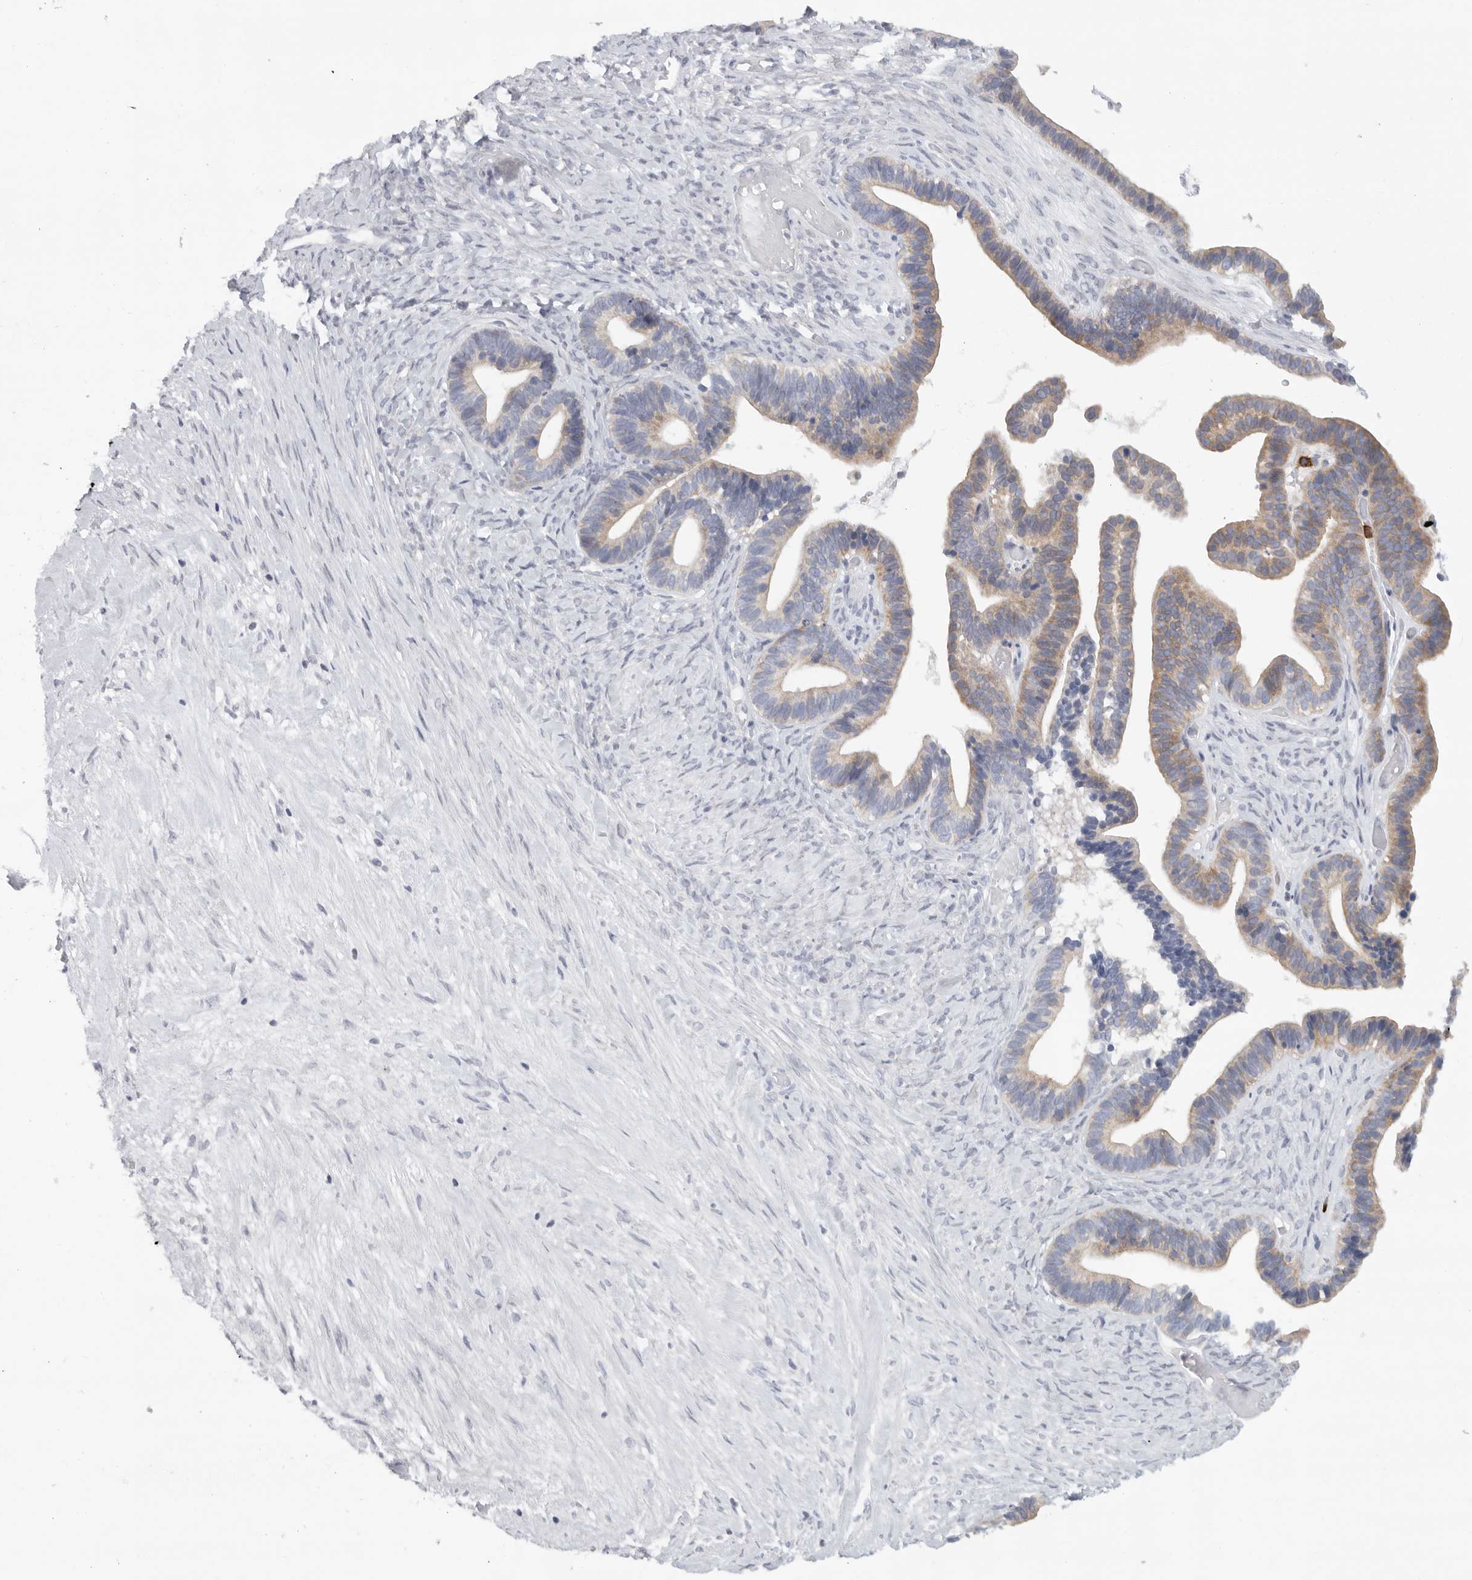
{"staining": {"intensity": "weak", "quantity": "25%-75%", "location": "cytoplasmic/membranous"}, "tissue": "ovarian cancer", "cell_type": "Tumor cells", "image_type": "cancer", "snomed": [{"axis": "morphology", "description": "Cystadenocarcinoma, serous, NOS"}, {"axis": "topography", "description": "Ovary"}], "caption": "Protein expression analysis of ovarian cancer (serous cystadenocarcinoma) reveals weak cytoplasmic/membranous staining in about 25%-75% of tumor cells. The protein of interest is stained brown, and the nuclei are stained in blue (DAB IHC with brightfield microscopy, high magnification).", "gene": "TMEM69", "patient": {"sex": "female", "age": 56}}